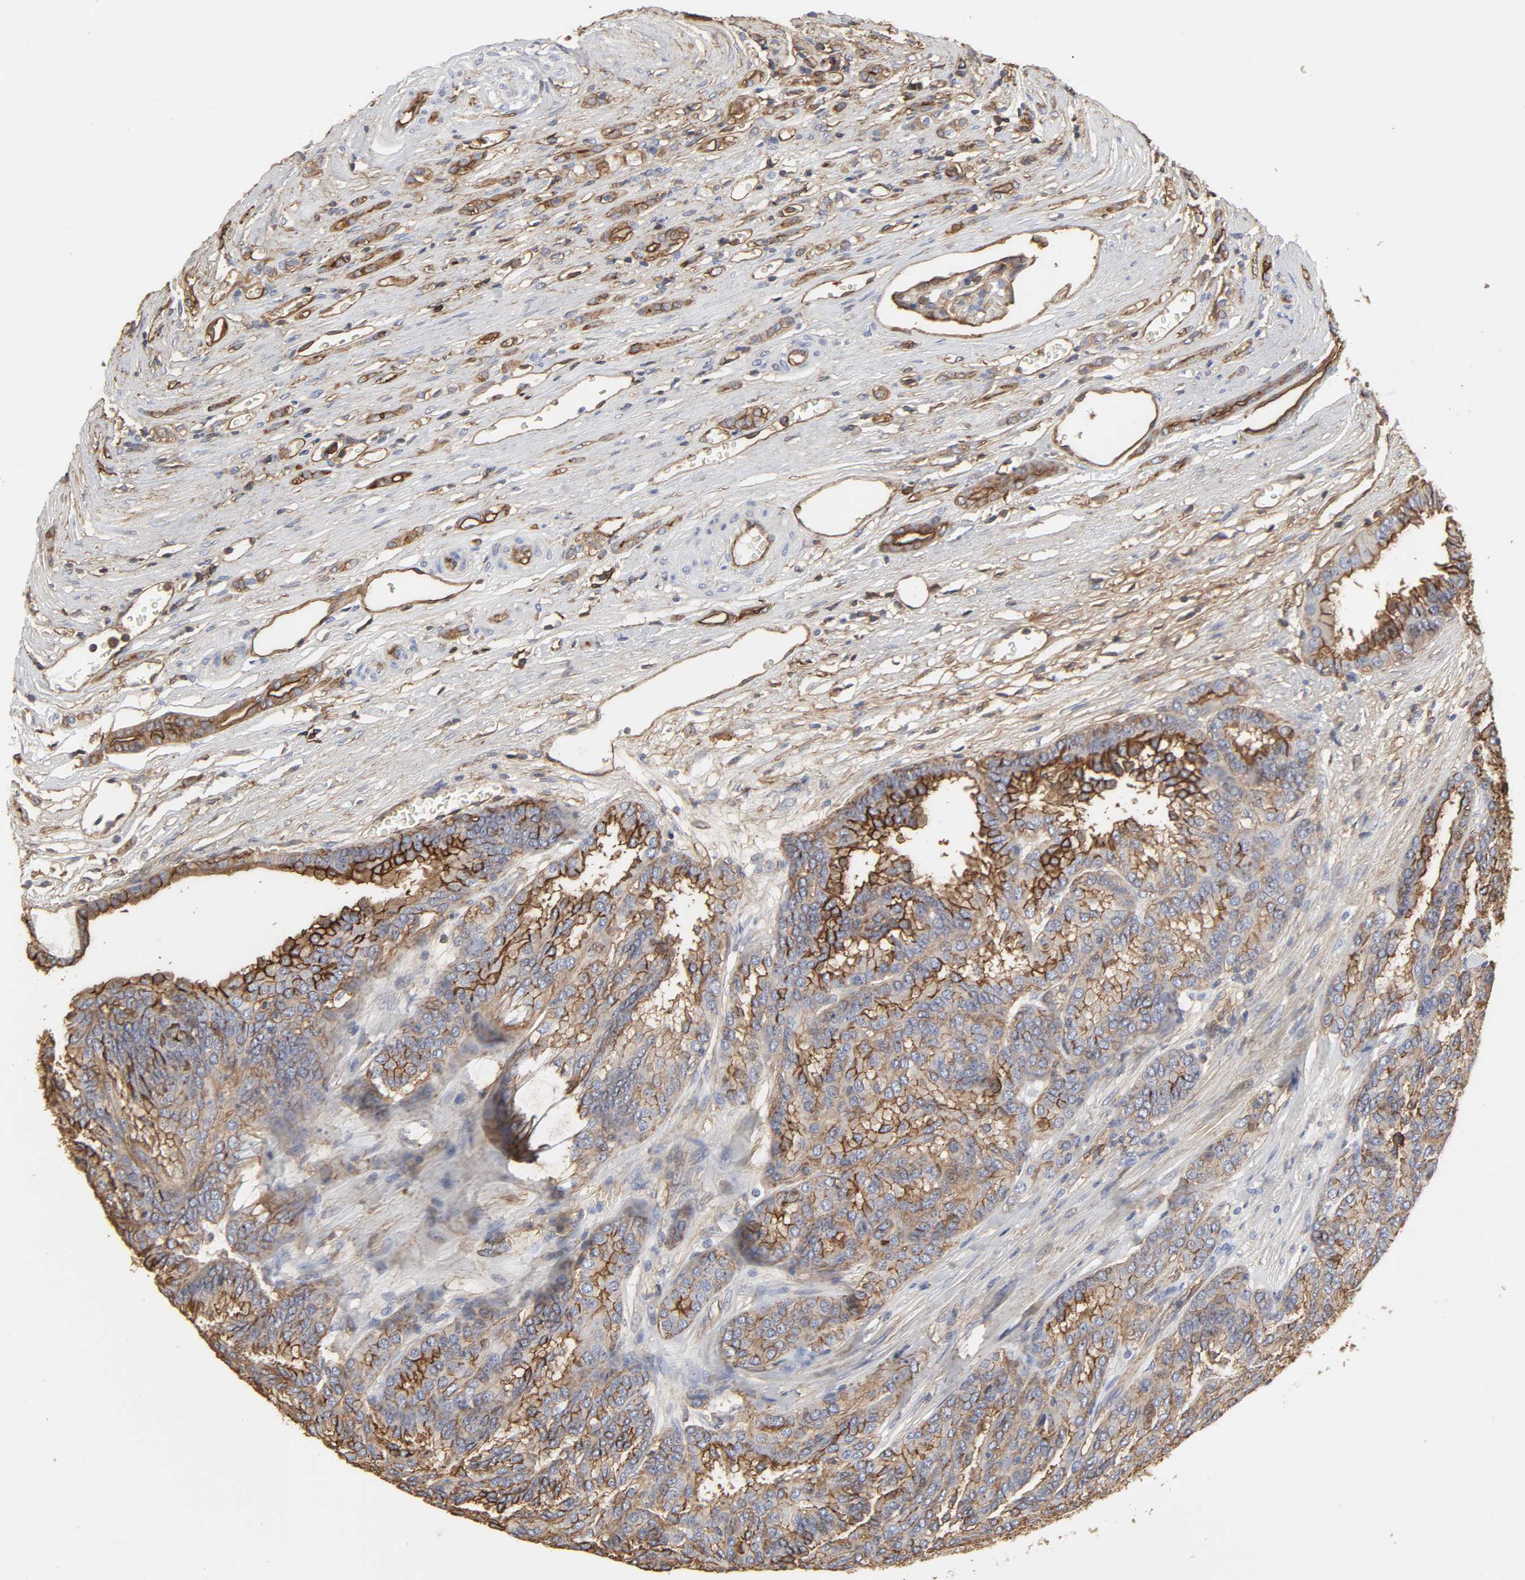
{"staining": {"intensity": "moderate", "quantity": ">75%", "location": "cytoplasmic/membranous"}, "tissue": "renal cancer", "cell_type": "Tumor cells", "image_type": "cancer", "snomed": [{"axis": "morphology", "description": "Adenocarcinoma, NOS"}, {"axis": "topography", "description": "Kidney"}], "caption": "This is an image of immunohistochemistry (IHC) staining of adenocarcinoma (renal), which shows moderate positivity in the cytoplasmic/membranous of tumor cells.", "gene": "ANXA2", "patient": {"sex": "male", "age": 46}}